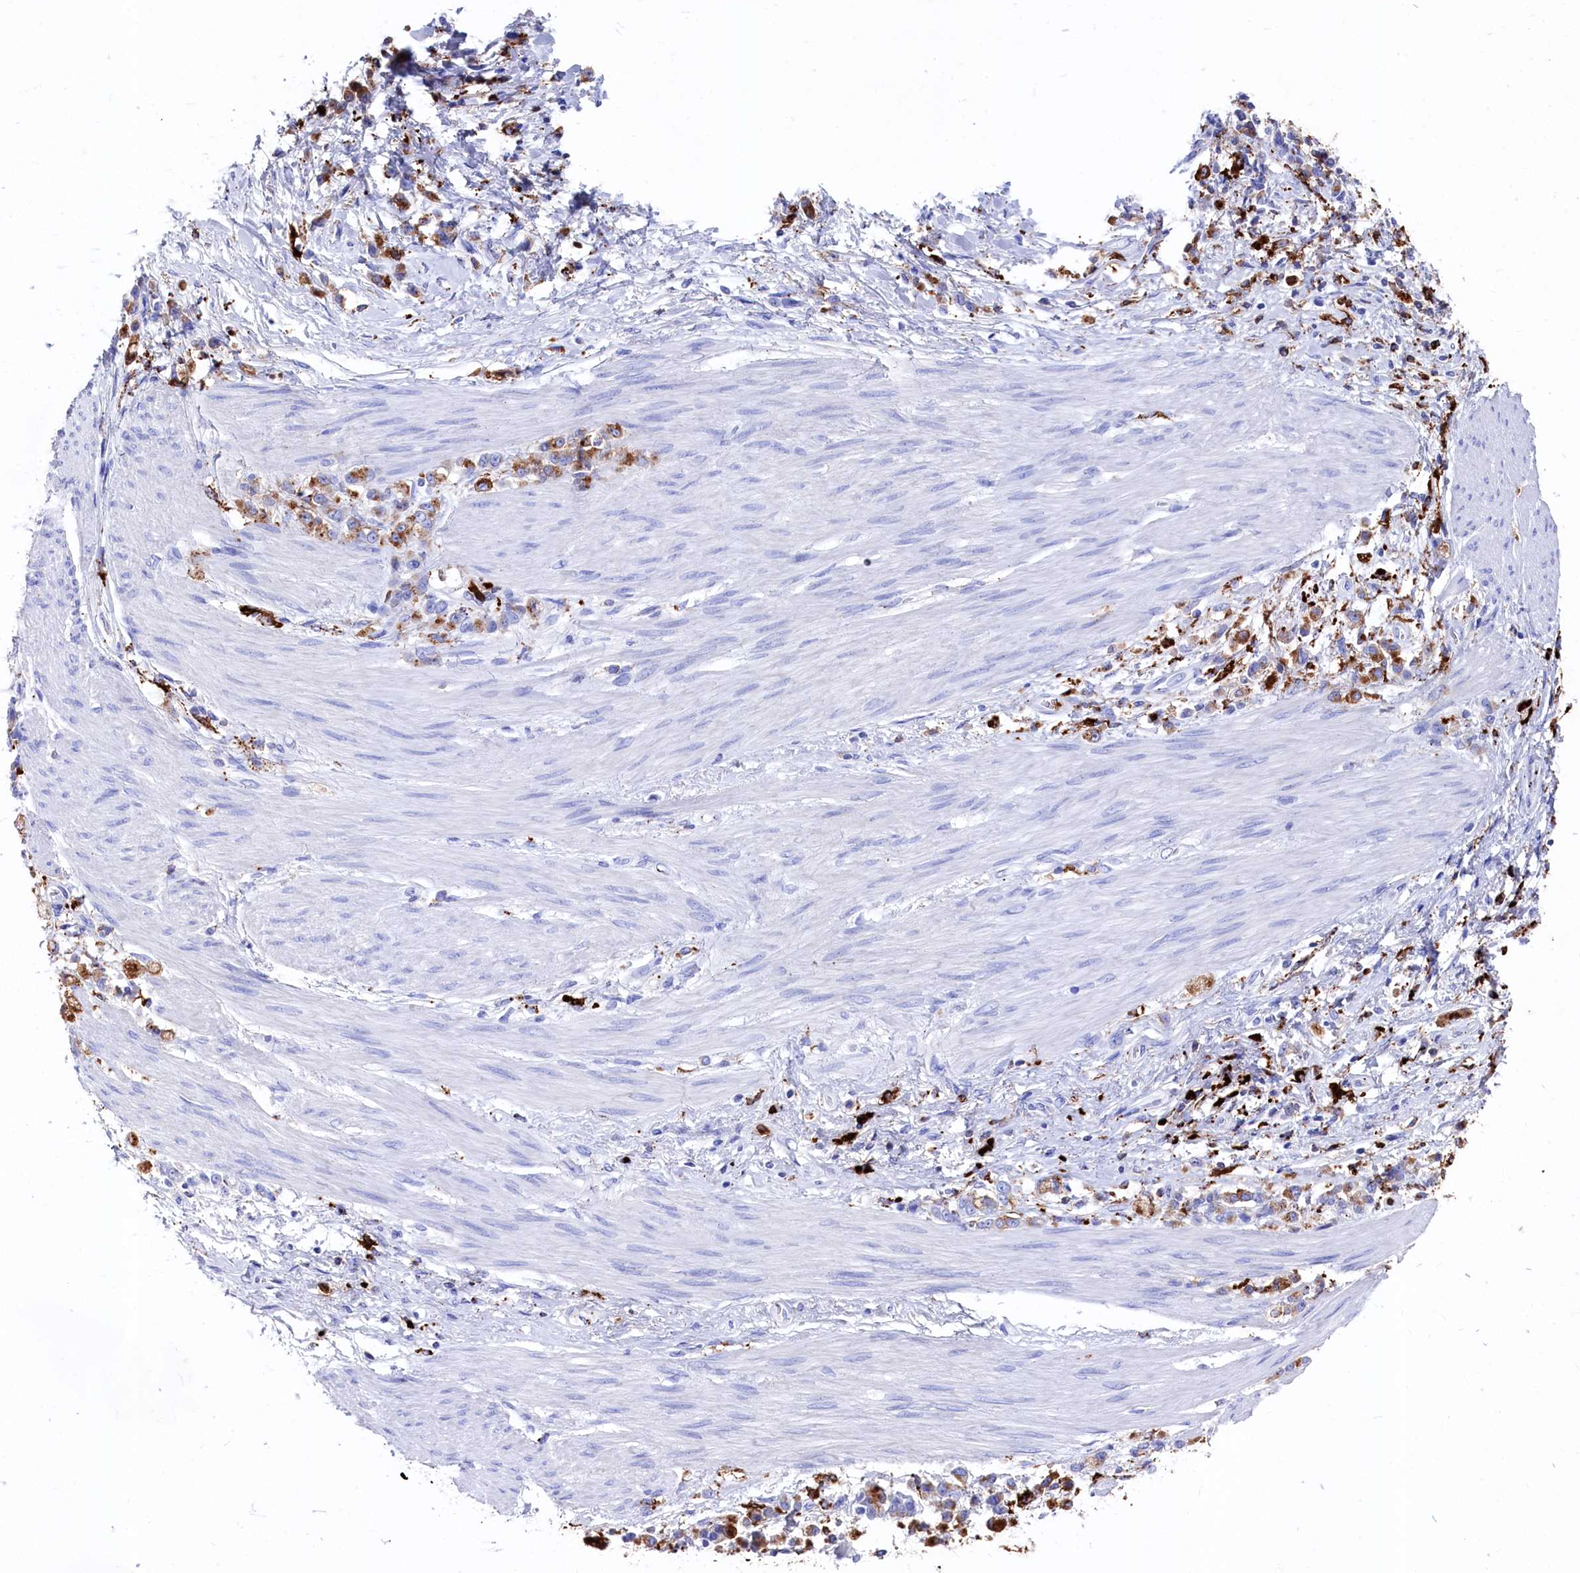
{"staining": {"intensity": "moderate", "quantity": "25%-75%", "location": "cytoplasmic/membranous"}, "tissue": "stomach cancer", "cell_type": "Tumor cells", "image_type": "cancer", "snomed": [{"axis": "morphology", "description": "Adenocarcinoma, NOS"}, {"axis": "topography", "description": "Stomach"}], "caption": "This is an image of immunohistochemistry staining of stomach adenocarcinoma, which shows moderate positivity in the cytoplasmic/membranous of tumor cells.", "gene": "PLAC8", "patient": {"sex": "female", "age": 60}}